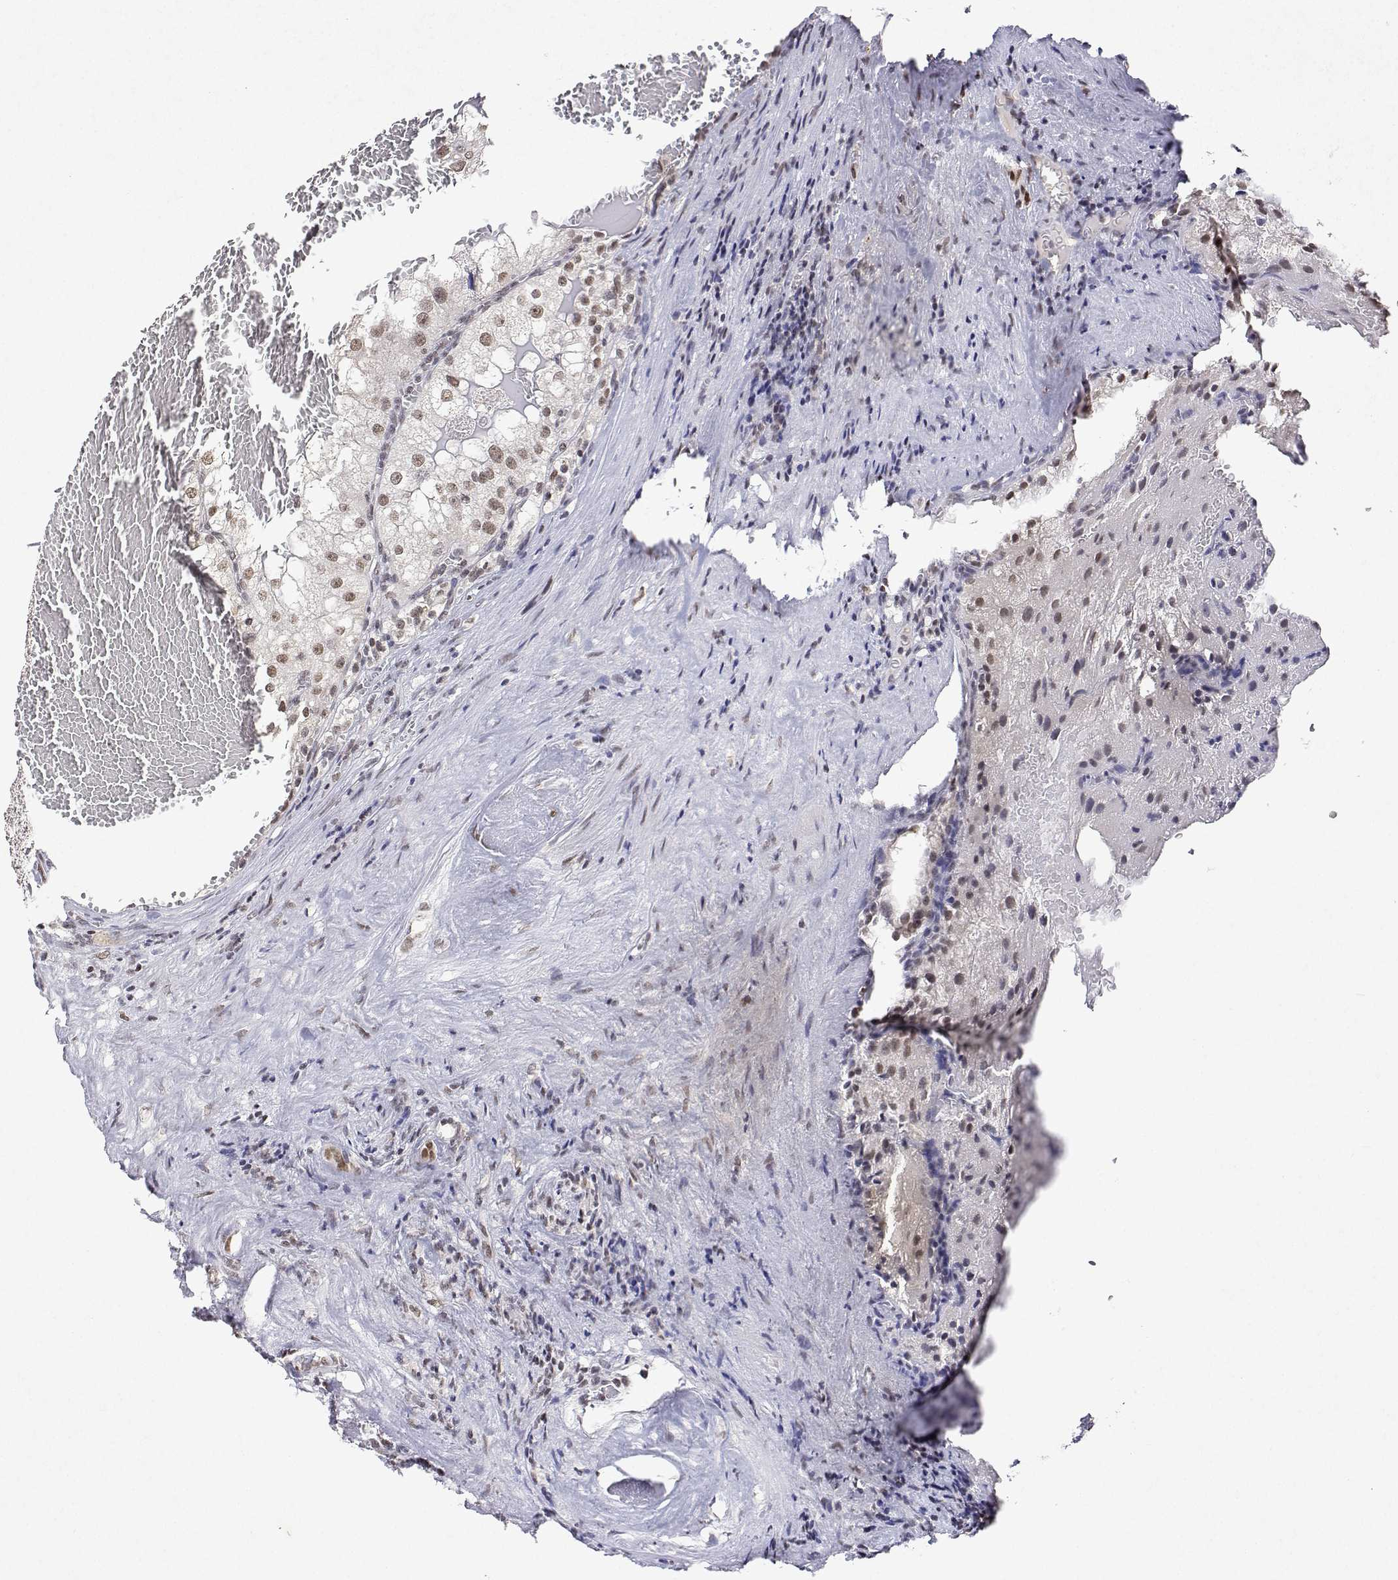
{"staining": {"intensity": "moderate", "quantity": ">75%", "location": "nuclear"}, "tissue": "renal cancer", "cell_type": "Tumor cells", "image_type": "cancer", "snomed": [{"axis": "morphology", "description": "Adenocarcinoma, NOS"}, {"axis": "topography", "description": "Kidney"}], "caption": "High-magnification brightfield microscopy of renal cancer stained with DAB (3,3'-diaminobenzidine) (brown) and counterstained with hematoxylin (blue). tumor cells exhibit moderate nuclear positivity is identified in about>75% of cells. (DAB IHC with brightfield microscopy, high magnification).", "gene": "XPC", "patient": {"sex": "female", "age": 74}}